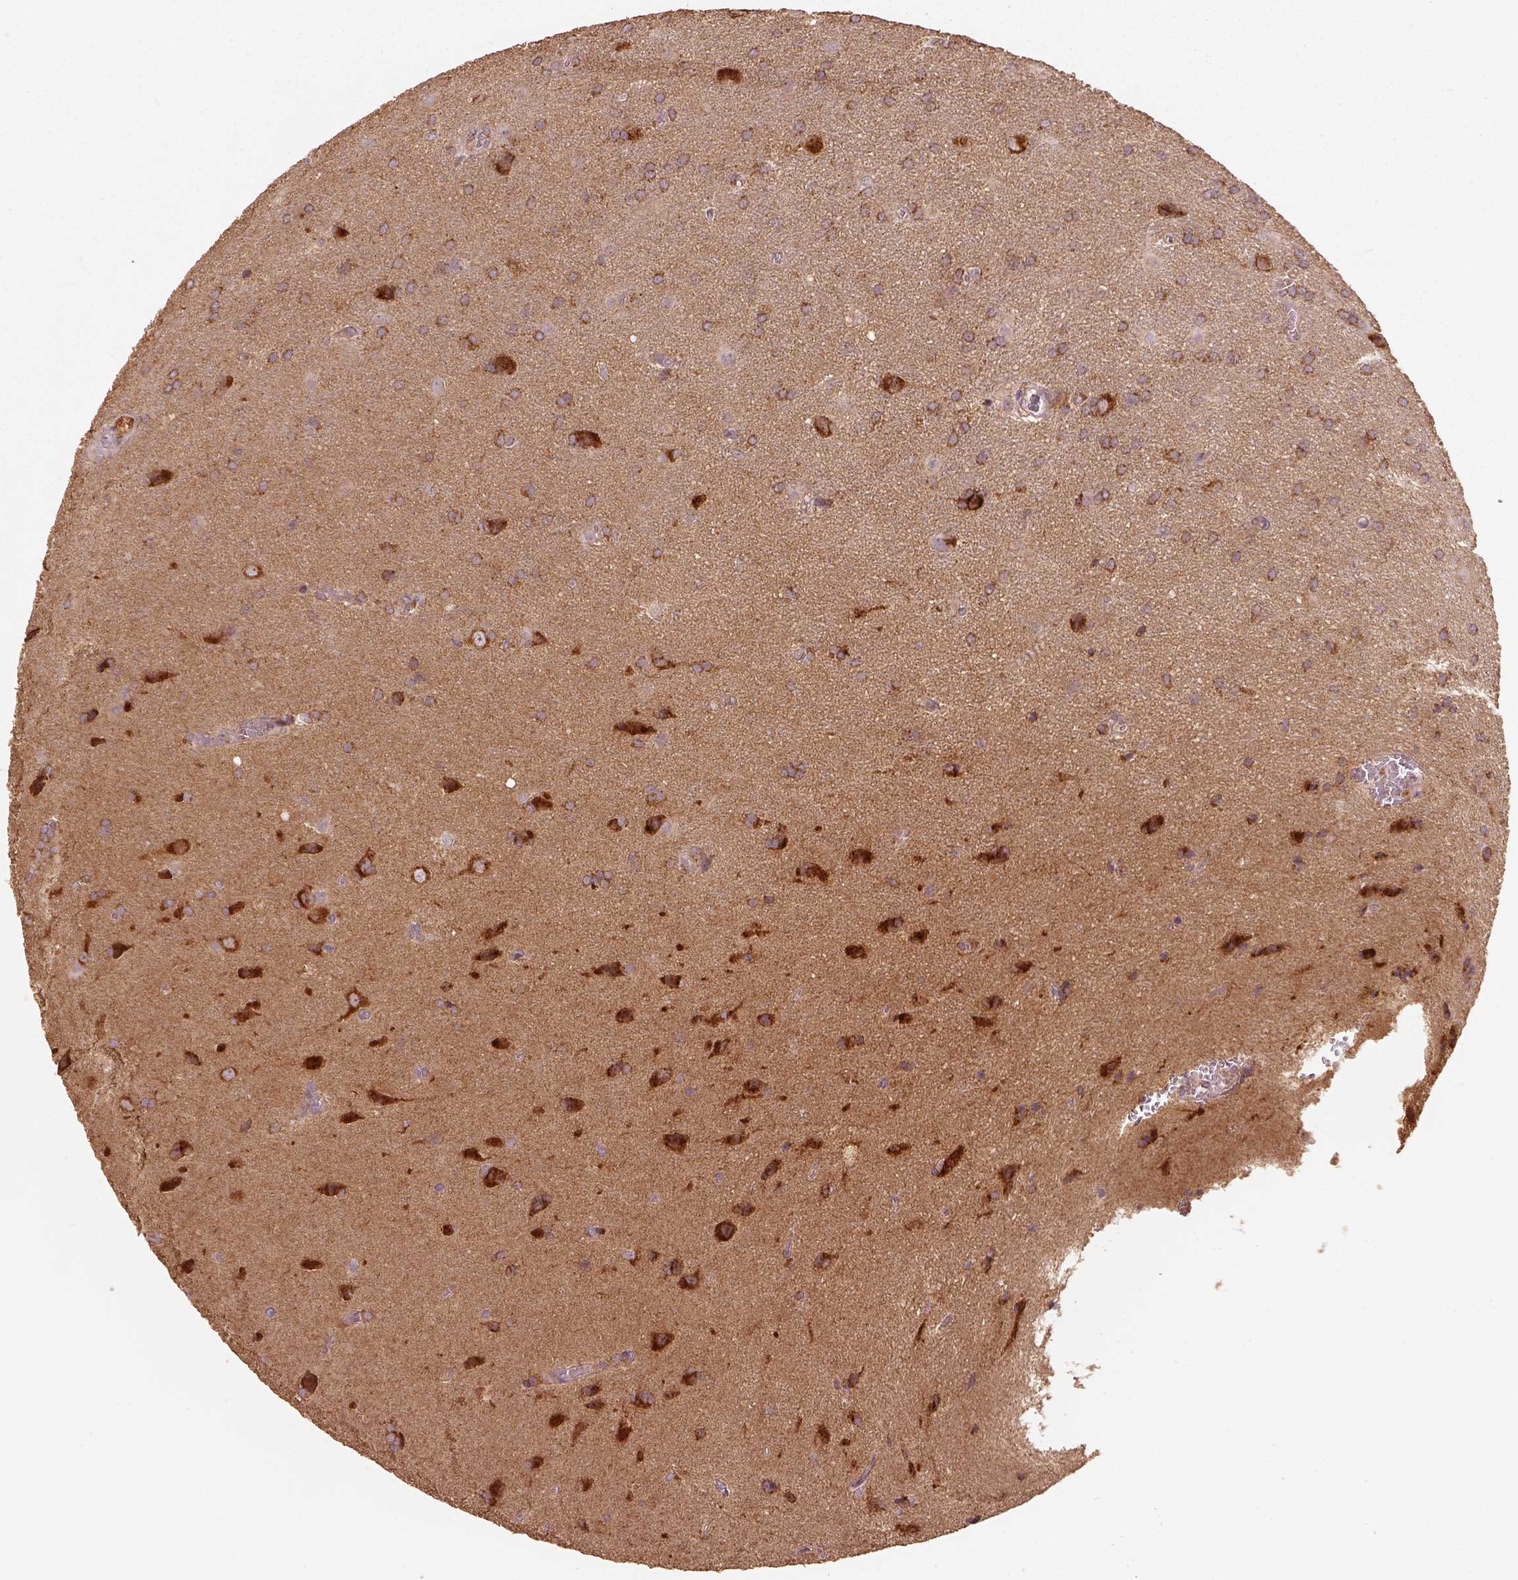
{"staining": {"intensity": "strong", "quantity": ">75%", "location": "cytoplasmic/membranous"}, "tissue": "glioma", "cell_type": "Tumor cells", "image_type": "cancer", "snomed": [{"axis": "morphology", "description": "Glioma, malignant, Low grade"}, {"axis": "topography", "description": "Brain"}], "caption": "Protein analysis of glioma tissue exhibits strong cytoplasmic/membranous staining in approximately >75% of tumor cells.", "gene": "AP1B1", "patient": {"sex": "male", "age": 58}}